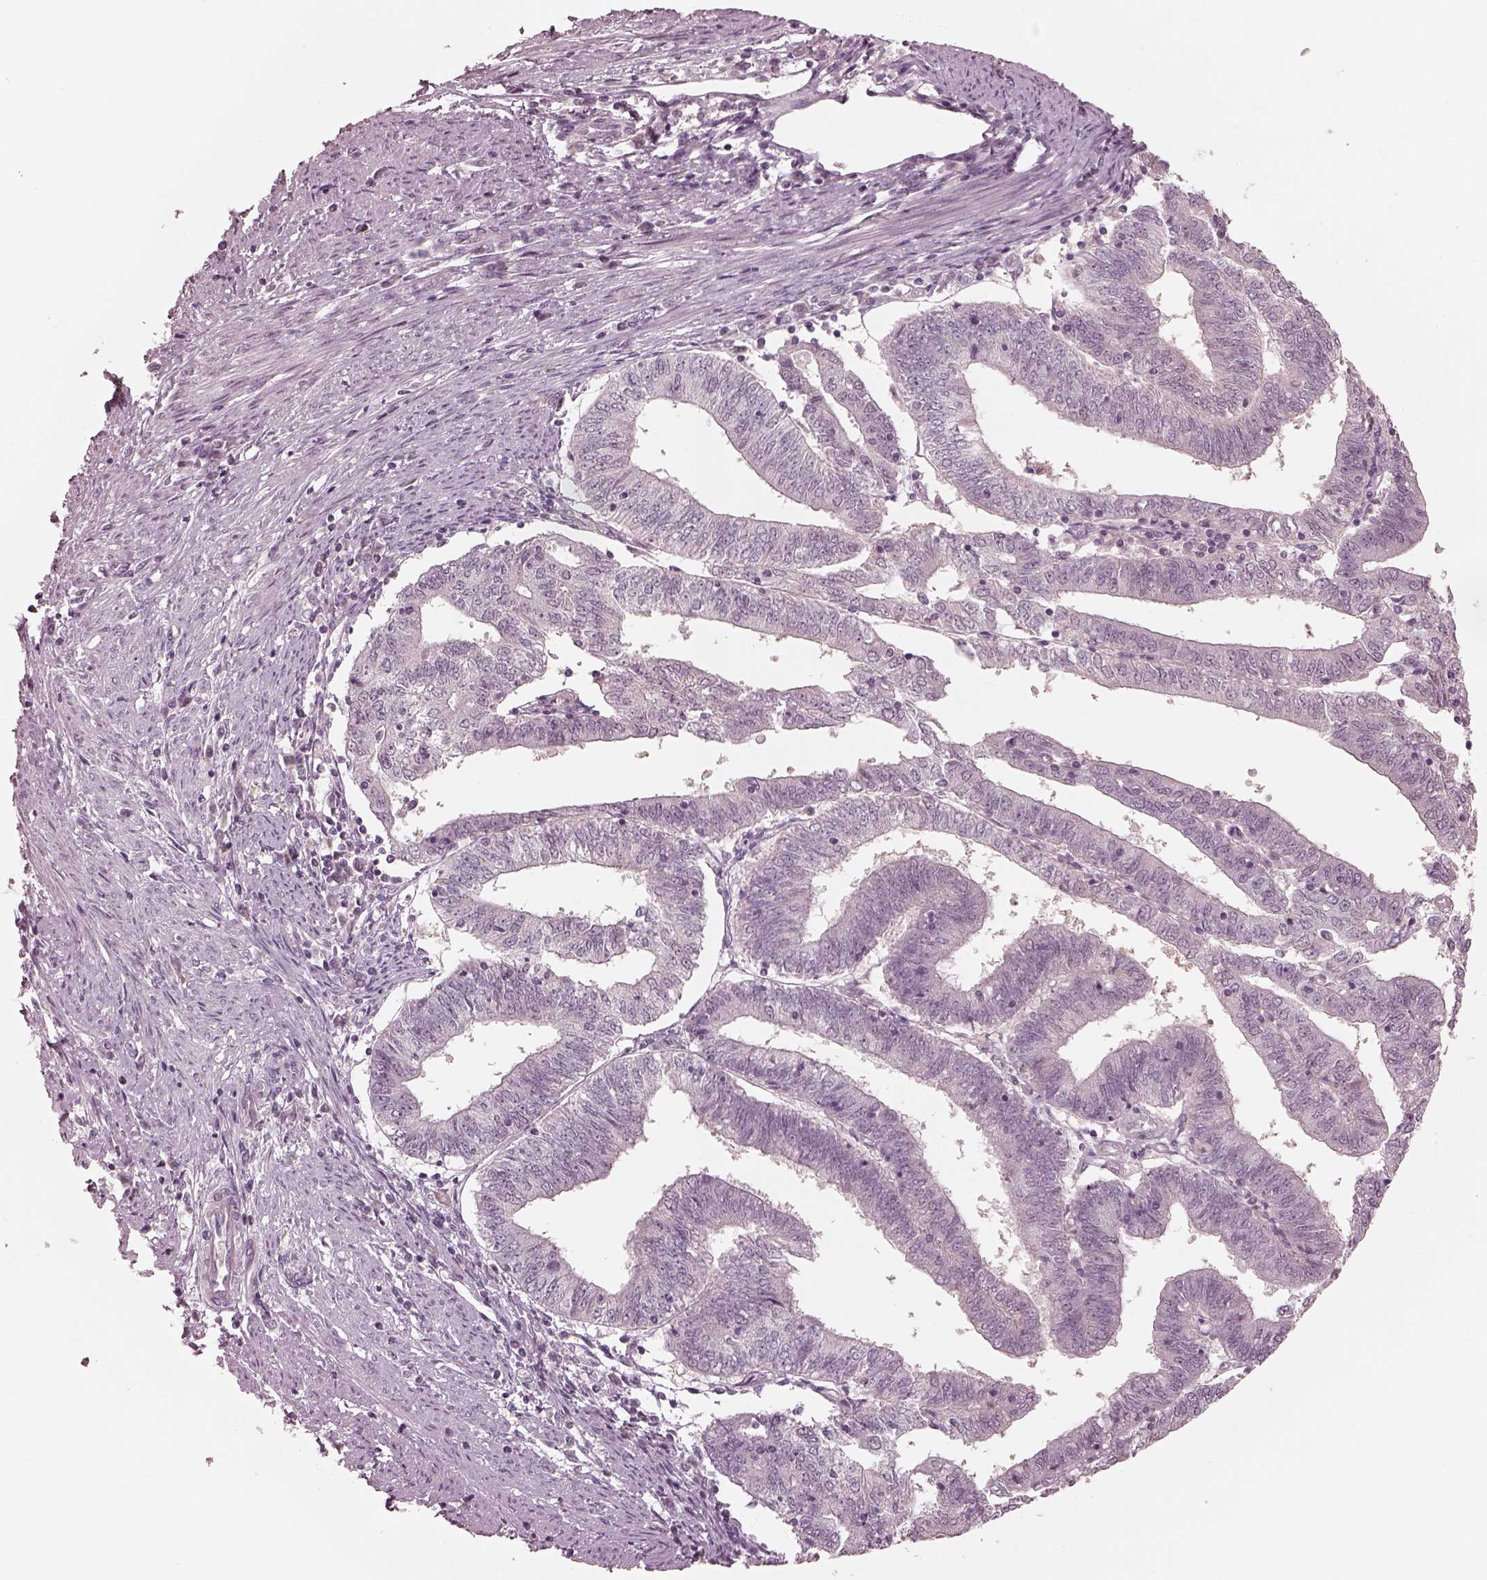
{"staining": {"intensity": "negative", "quantity": "none", "location": "none"}, "tissue": "endometrial cancer", "cell_type": "Tumor cells", "image_type": "cancer", "snomed": [{"axis": "morphology", "description": "Adenocarcinoma, NOS"}, {"axis": "topography", "description": "Endometrium"}], "caption": "This micrograph is of adenocarcinoma (endometrial) stained with immunohistochemistry (IHC) to label a protein in brown with the nuclei are counter-stained blue. There is no expression in tumor cells.", "gene": "IQCG", "patient": {"sex": "female", "age": 82}}